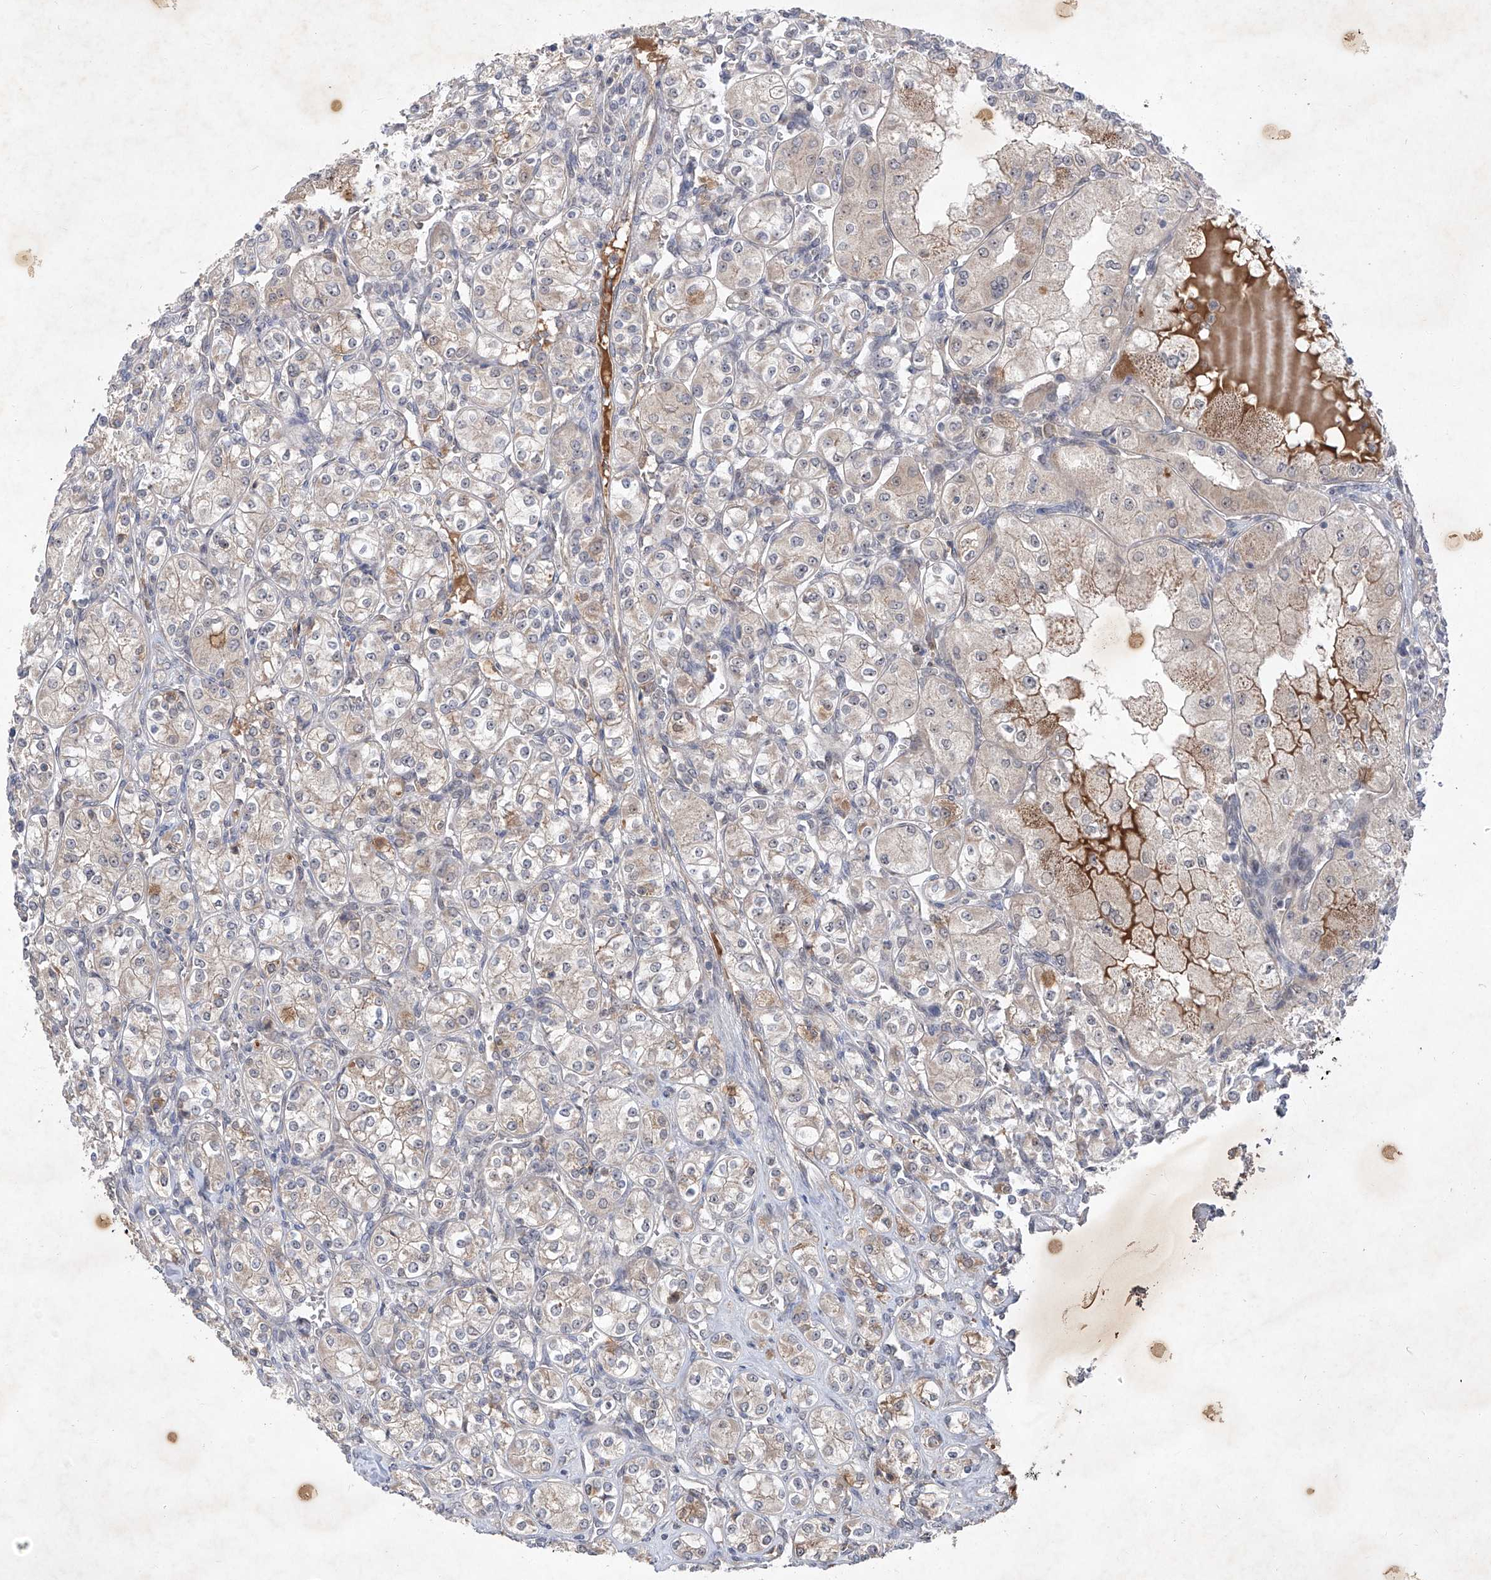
{"staining": {"intensity": "negative", "quantity": "none", "location": "none"}, "tissue": "renal cancer", "cell_type": "Tumor cells", "image_type": "cancer", "snomed": [{"axis": "morphology", "description": "Adenocarcinoma, NOS"}, {"axis": "topography", "description": "Kidney"}], "caption": "Tumor cells show no significant protein positivity in renal cancer (adenocarcinoma).", "gene": "FAM135A", "patient": {"sex": "male", "age": 77}}